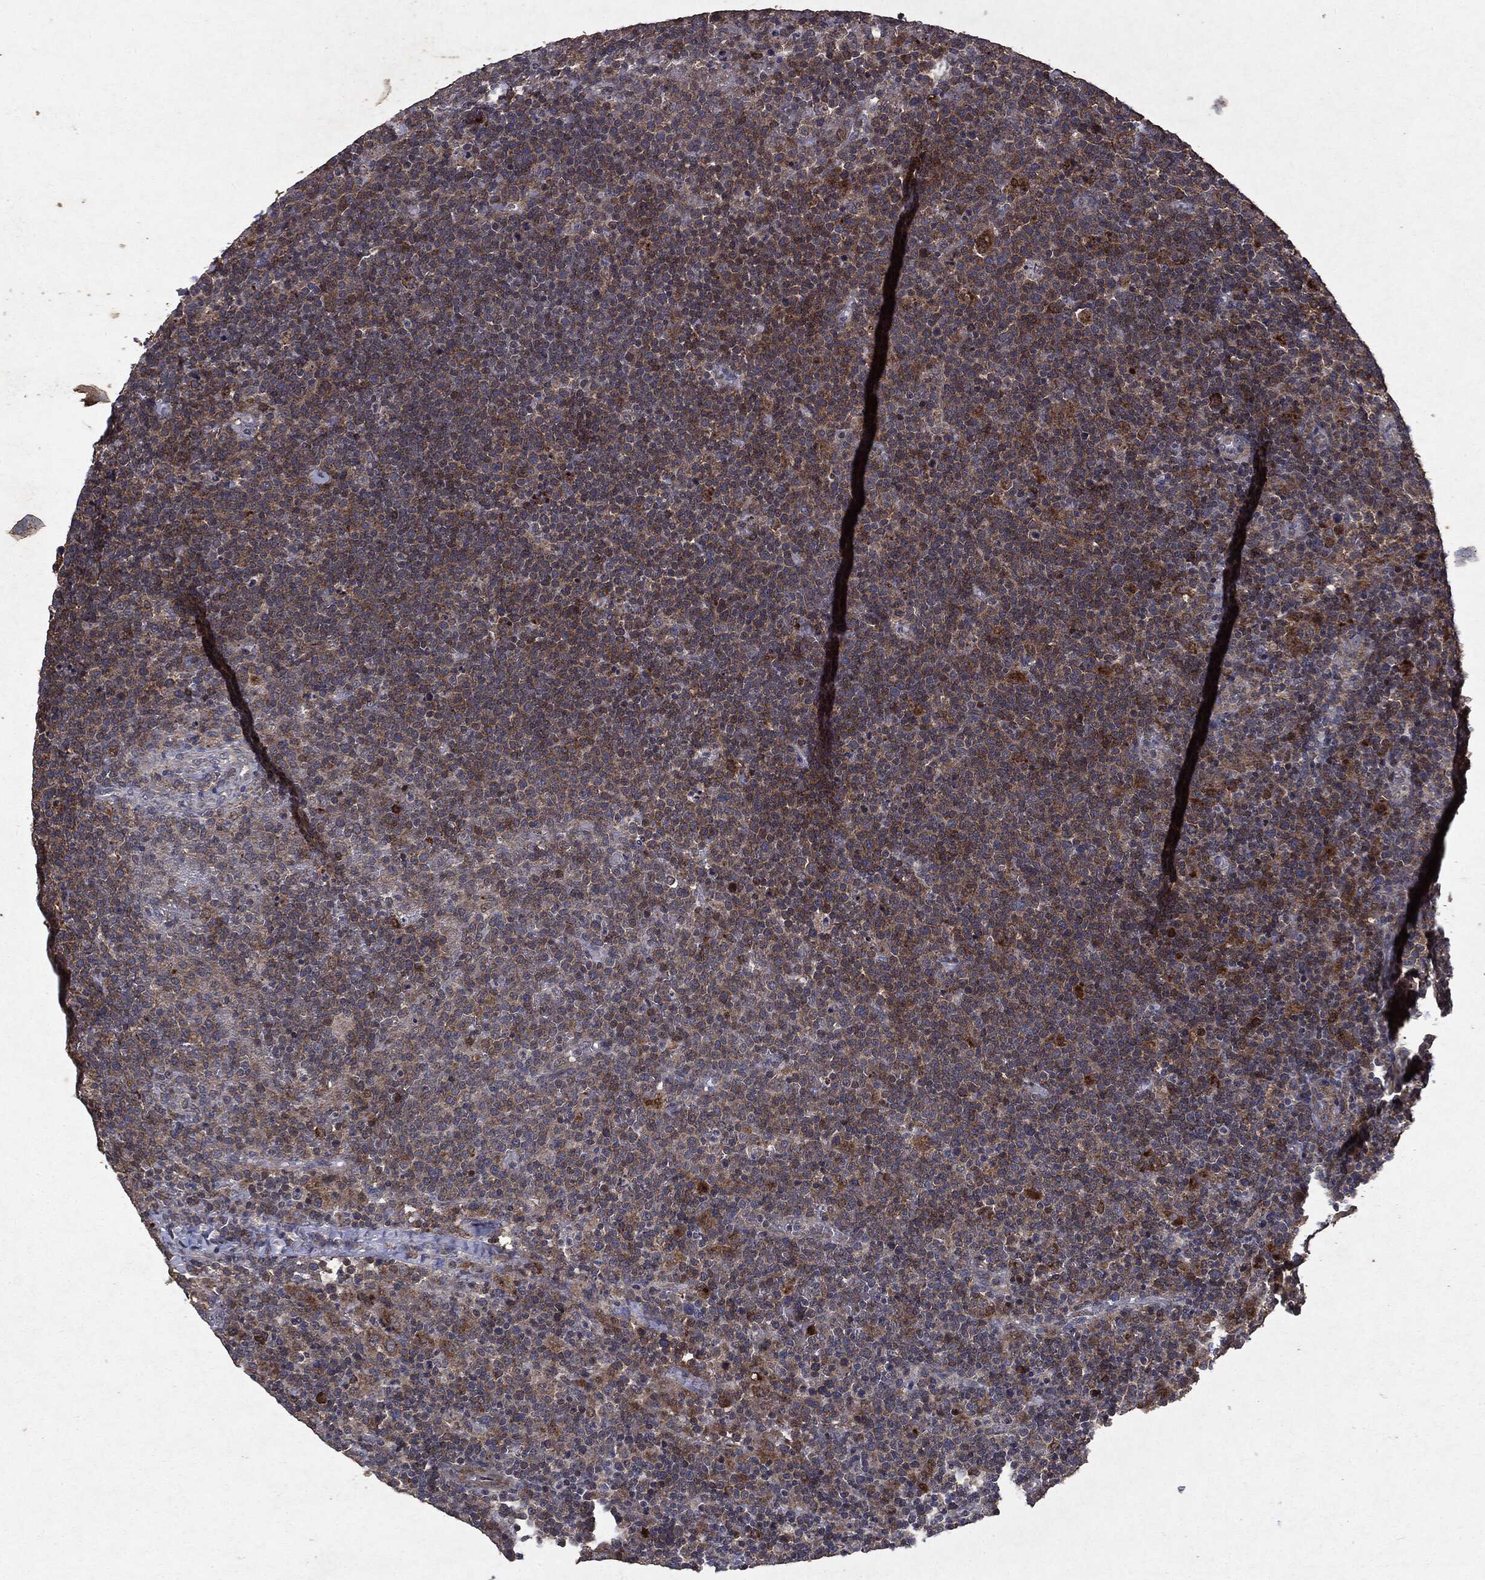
{"staining": {"intensity": "moderate", "quantity": "25%-75%", "location": "cytoplasmic/membranous"}, "tissue": "lymphoma", "cell_type": "Tumor cells", "image_type": "cancer", "snomed": [{"axis": "morphology", "description": "Malignant lymphoma, non-Hodgkin's type, High grade"}, {"axis": "topography", "description": "Lymph node"}], "caption": "Protein staining exhibits moderate cytoplasmic/membranous staining in about 25%-75% of tumor cells in malignant lymphoma, non-Hodgkin's type (high-grade).", "gene": "PTEN", "patient": {"sex": "male", "age": 61}}